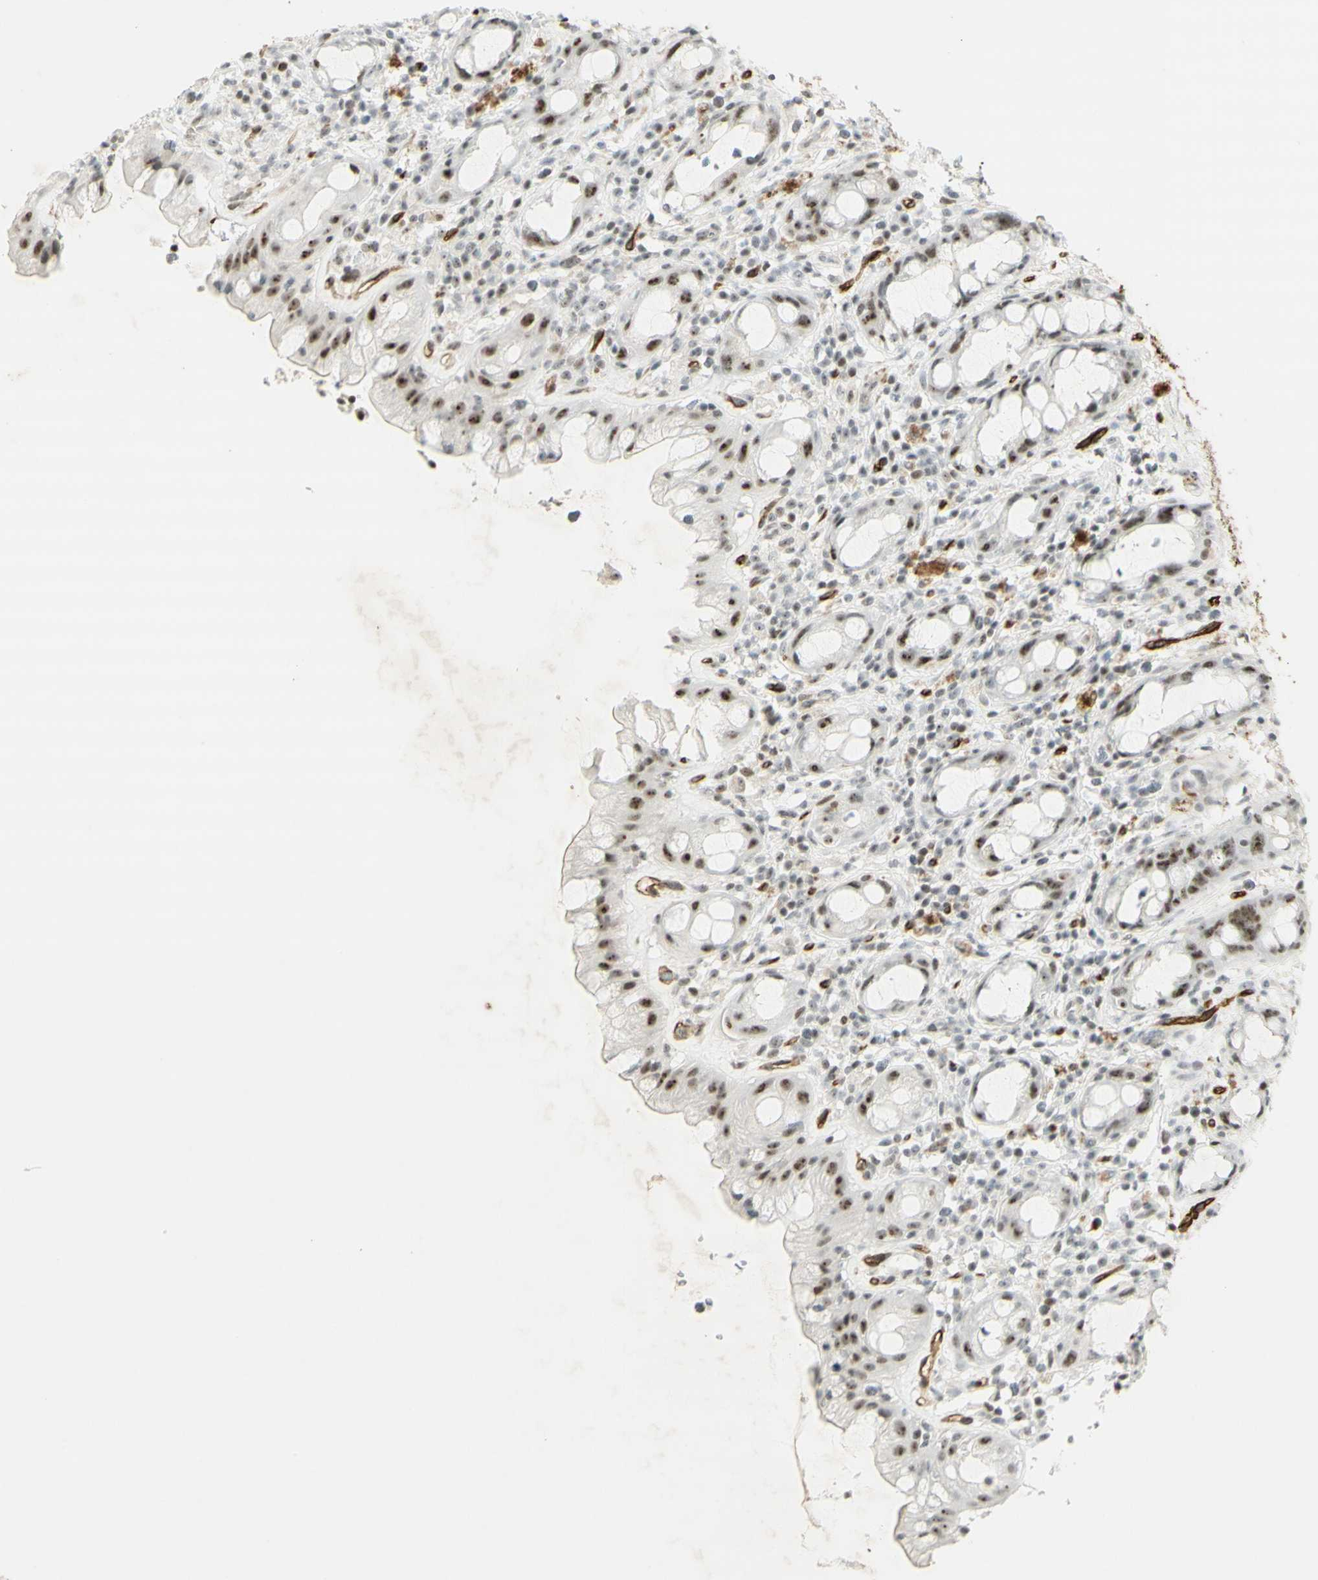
{"staining": {"intensity": "moderate", "quantity": ">75%", "location": "nuclear"}, "tissue": "rectum", "cell_type": "Glandular cells", "image_type": "normal", "snomed": [{"axis": "morphology", "description": "Normal tissue, NOS"}, {"axis": "topography", "description": "Rectum"}], "caption": "The histopathology image reveals staining of benign rectum, revealing moderate nuclear protein expression (brown color) within glandular cells.", "gene": "IRF1", "patient": {"sex": "male", "age": 44}}